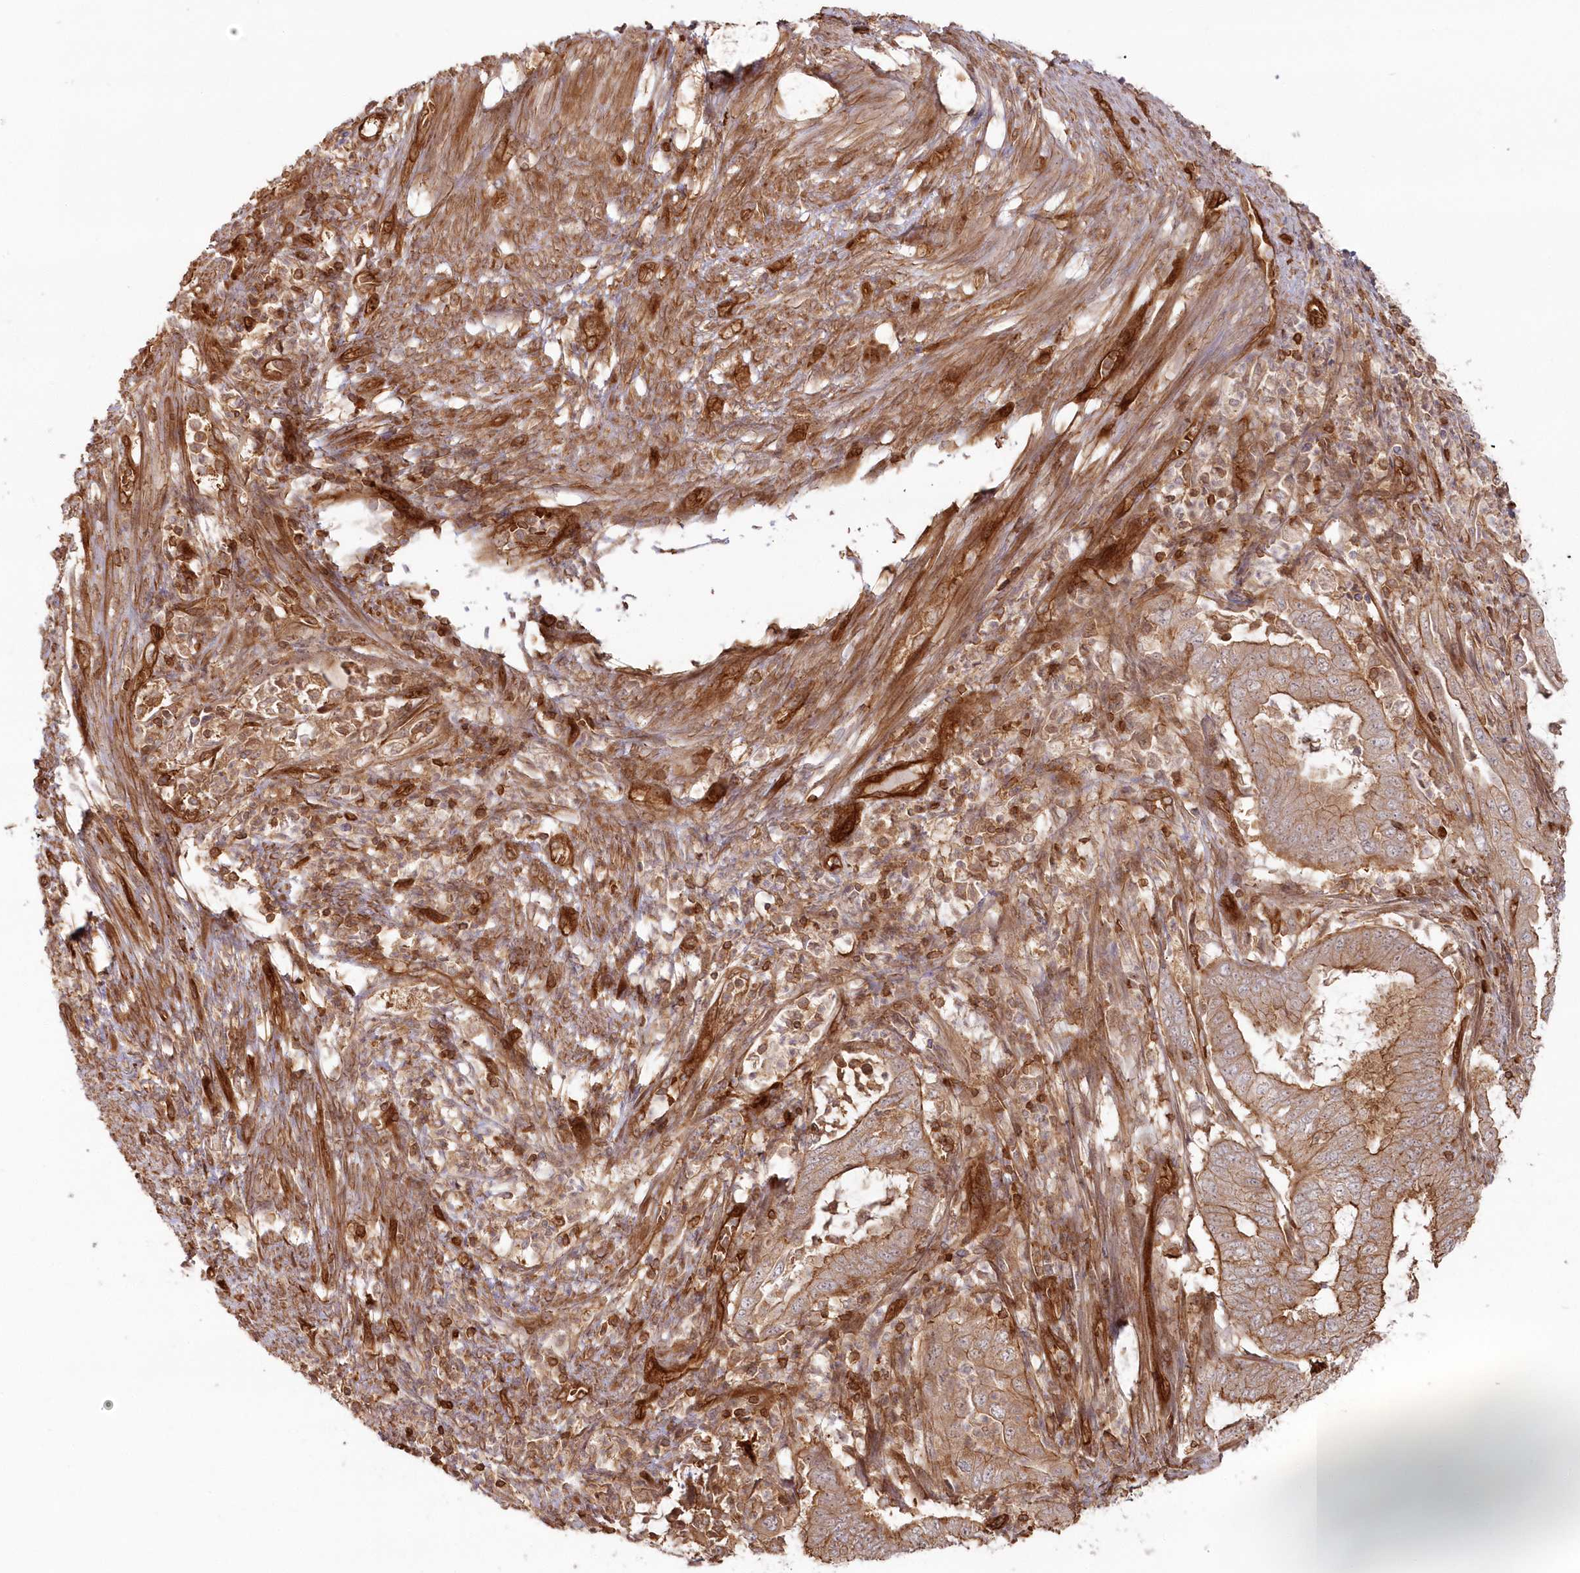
{"staining": {"intensity": "moderate", "quantity": ">75%", "location": "cytoplasmic/membranous"}, "tissue": "endometrial cancer", "cell_type": "Tumor cells", "image_type": "cancer", "snomed": [{"axis": "morphology", "description": "Adenocarcinoma, NOS"}, {"axis": "topography", "description": "Endometrium"}], "caption": "Immunohistochemical staining of endometrial cancer reveals medium levels of moderate cytoplasmic/membranous protein expression in about >75% of tumor cells. Immunohistochemistry stains the protein in brown and the nuclei are stained blue.", "gene": "RGCC", "patient": {"sex": "female", "age": 51}}